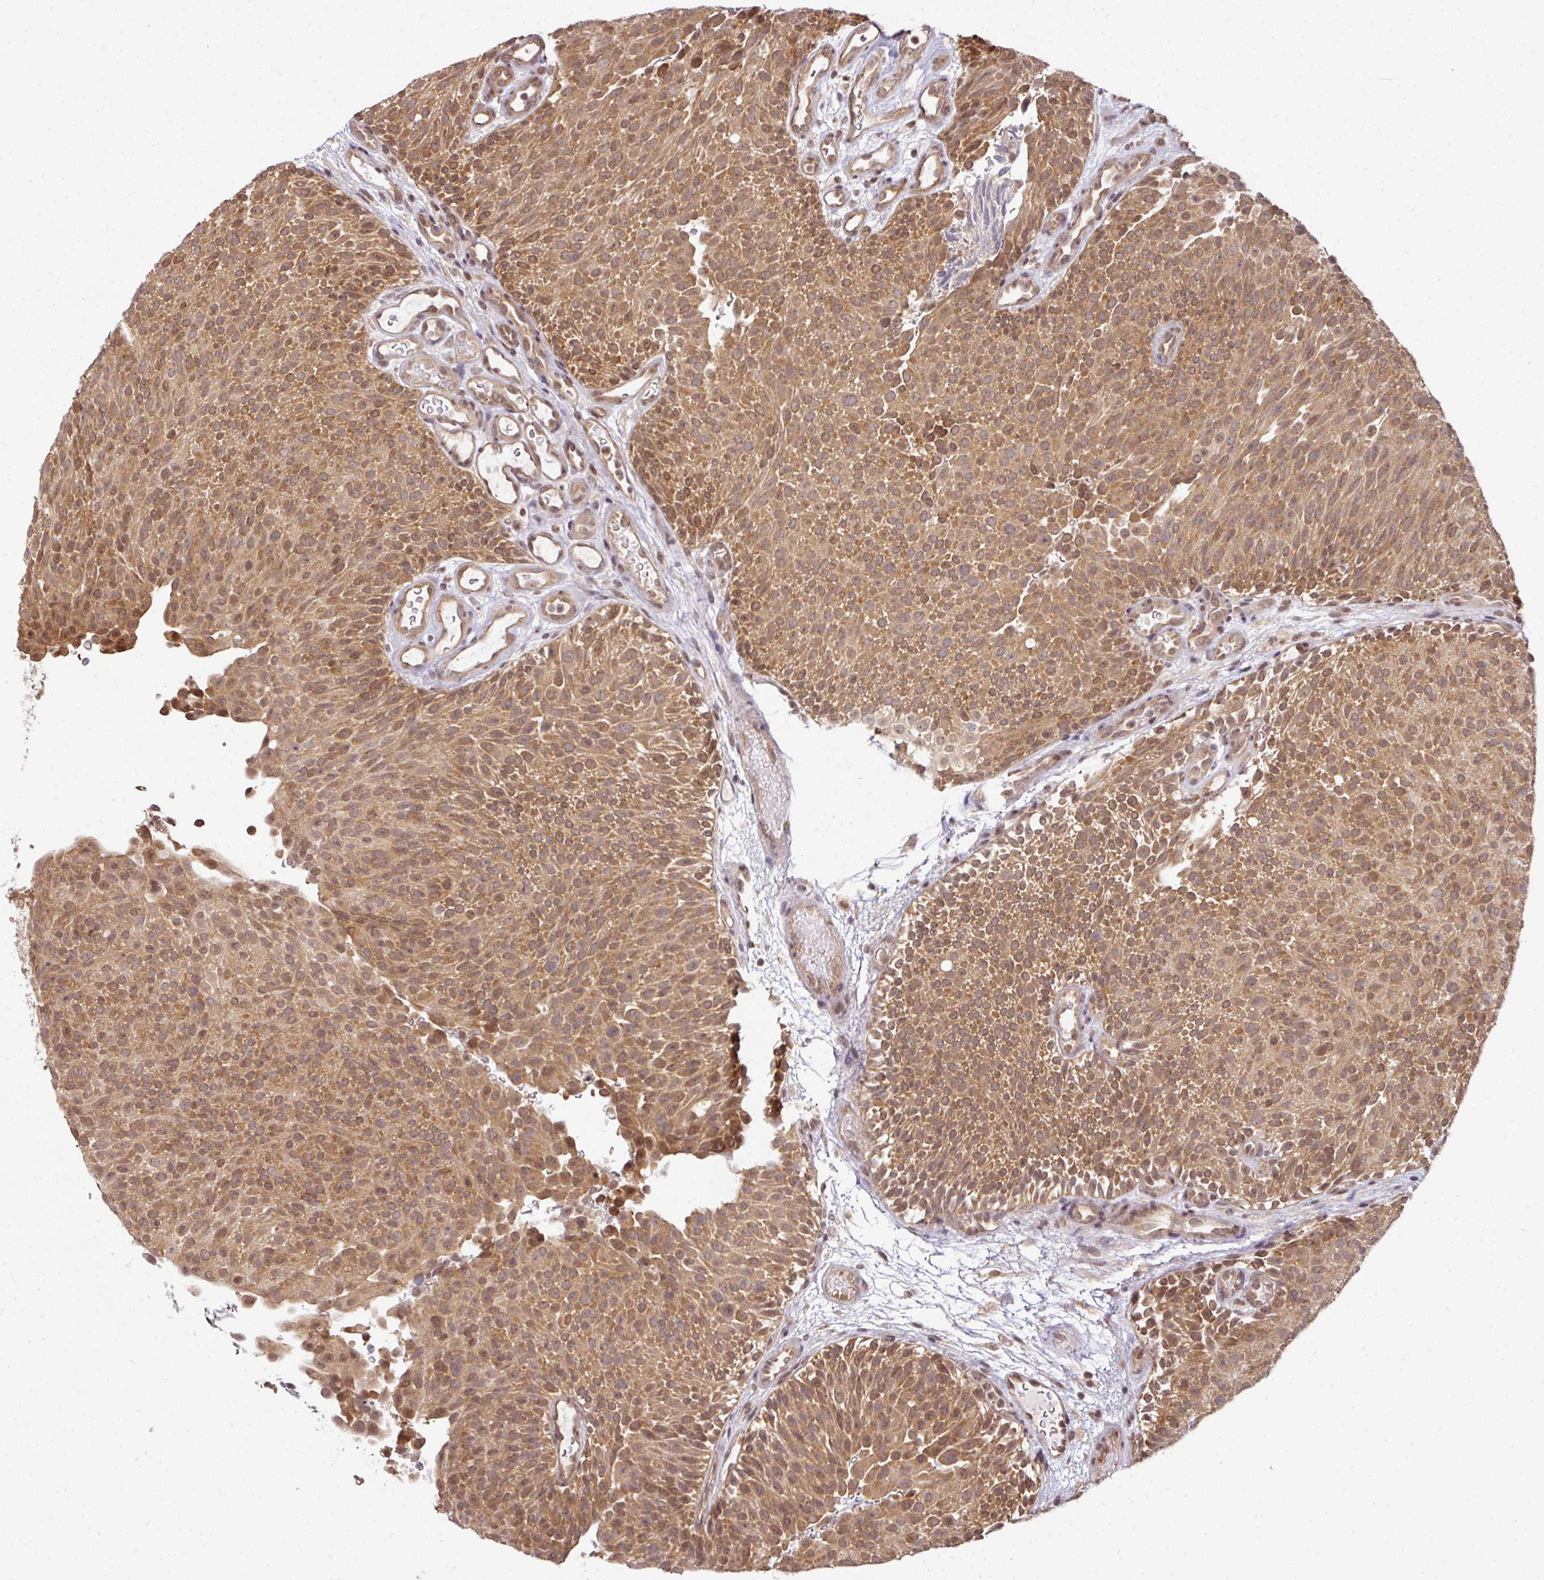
{"staining": {"intensity": "moderate", "quantity": ">75%", "location": "cytoplasmic/membranous,nuclear"}, "tissue": "urothelial cancer", "cell_type": "Tumor cells", "image_type": "cancer", "snomed": [{"axis": "morphology", "description": "Urothelial carcinoma, Low grade"}, {"axis": "topography", "description": "Urinary bladder"}], "caption": "Immunohistochemistry (IHC) (DAB) staining of human urothelial cancer exhibits moderate cytoplasmic/membranous and nuclear protein expression in about >75% of tumor cells.", "gene": "ANKRD18A", "patient": {"sex": "male", "age": 78}}